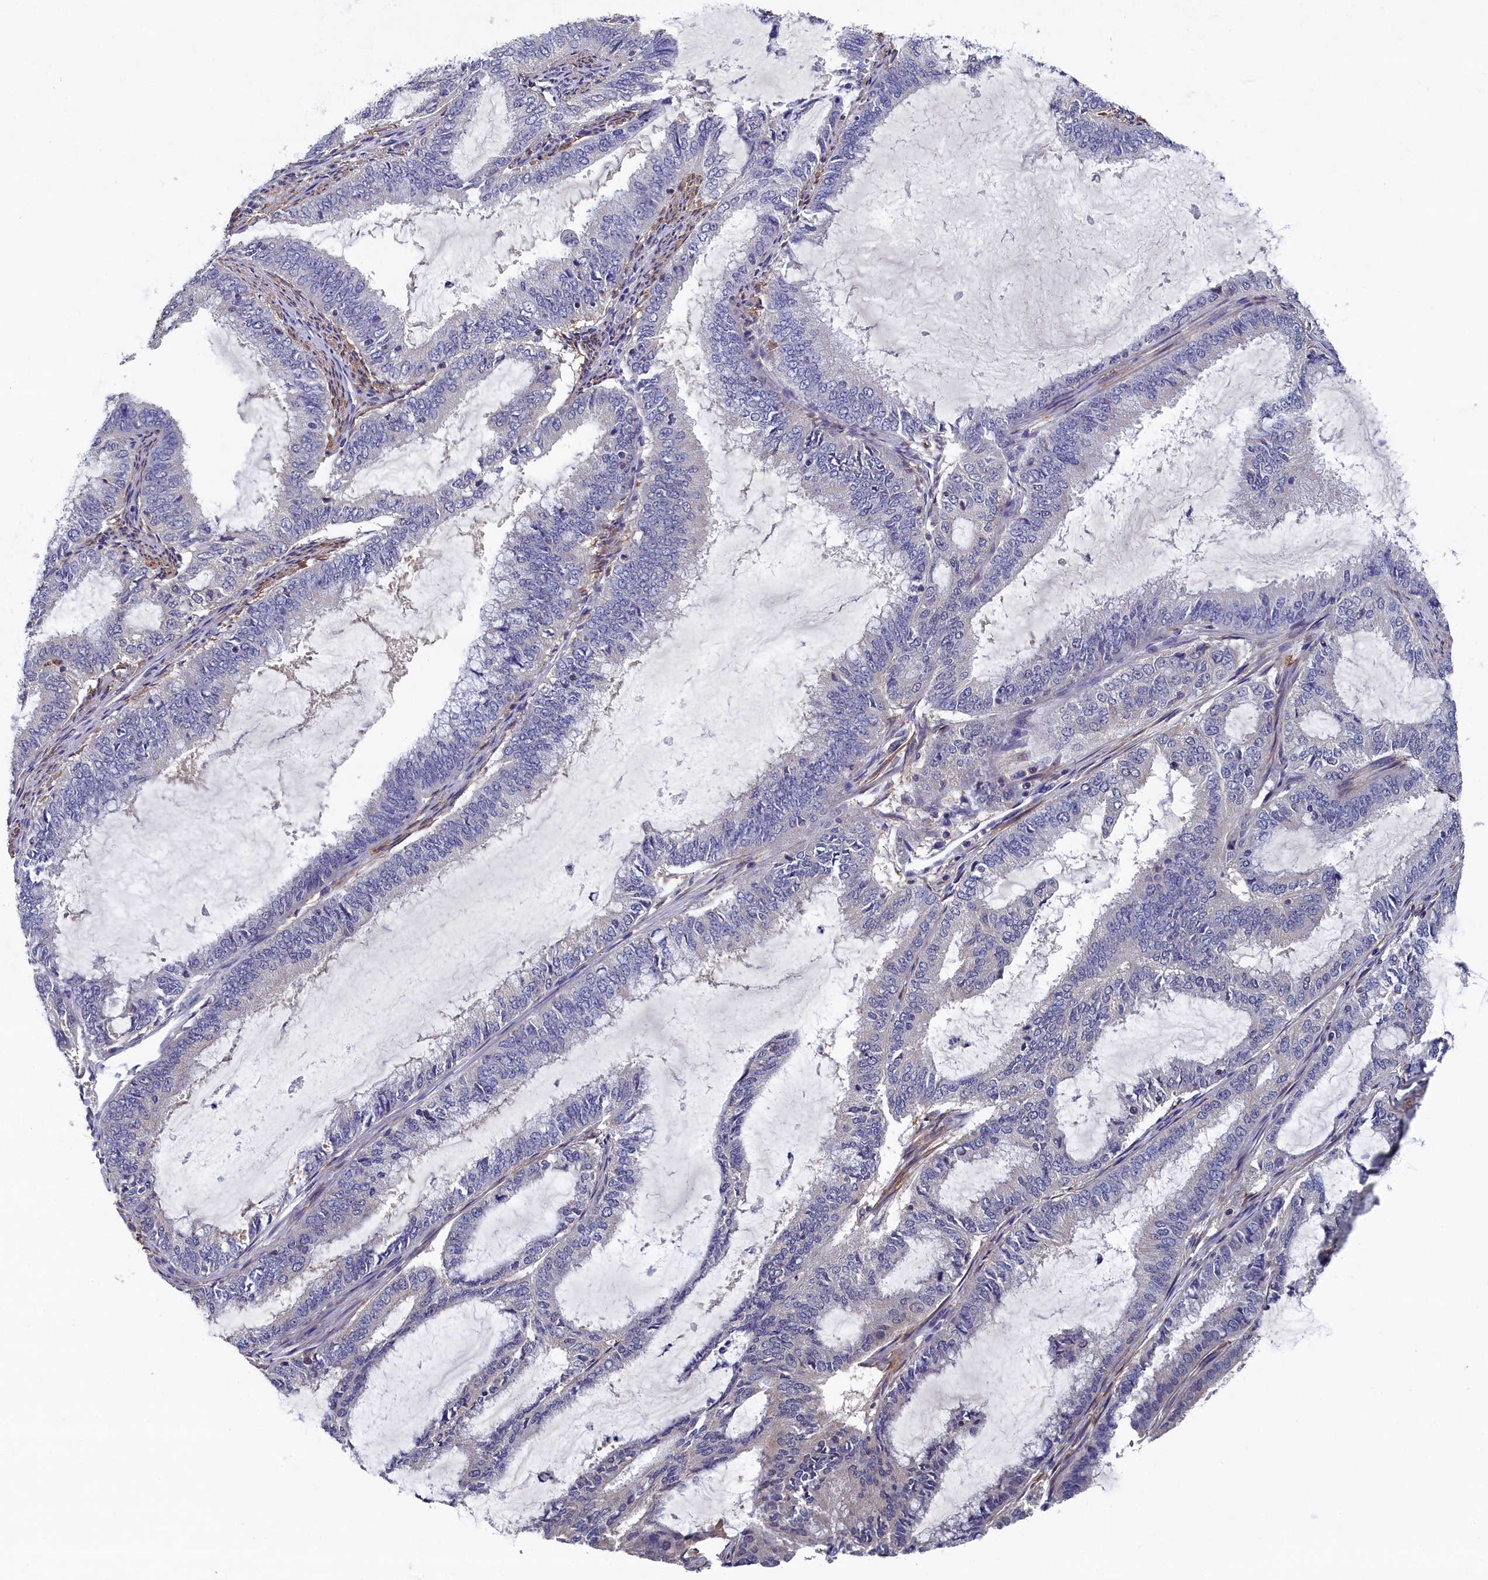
{"staining": {"intensity": "negative", "quantity": "none", "location": "none"}, "tissue": "endometrial cancer", "cell_type": "Tumor cells", "image_type": "cancer", "snomed": [{"axis": "morphology", "description": "Adenocarcinoma, NOS"}, {"axis": "topography", "description": "Endometrium"}], "caption": "DAB (3,3'-diaminobenzidine) immunohistochemical staining of adenocarcinoma (endometrial) demonstrates no significant staining in tumor cells.", "gene": "TBCB", "patient": {"sex": "female", "age": 51}}